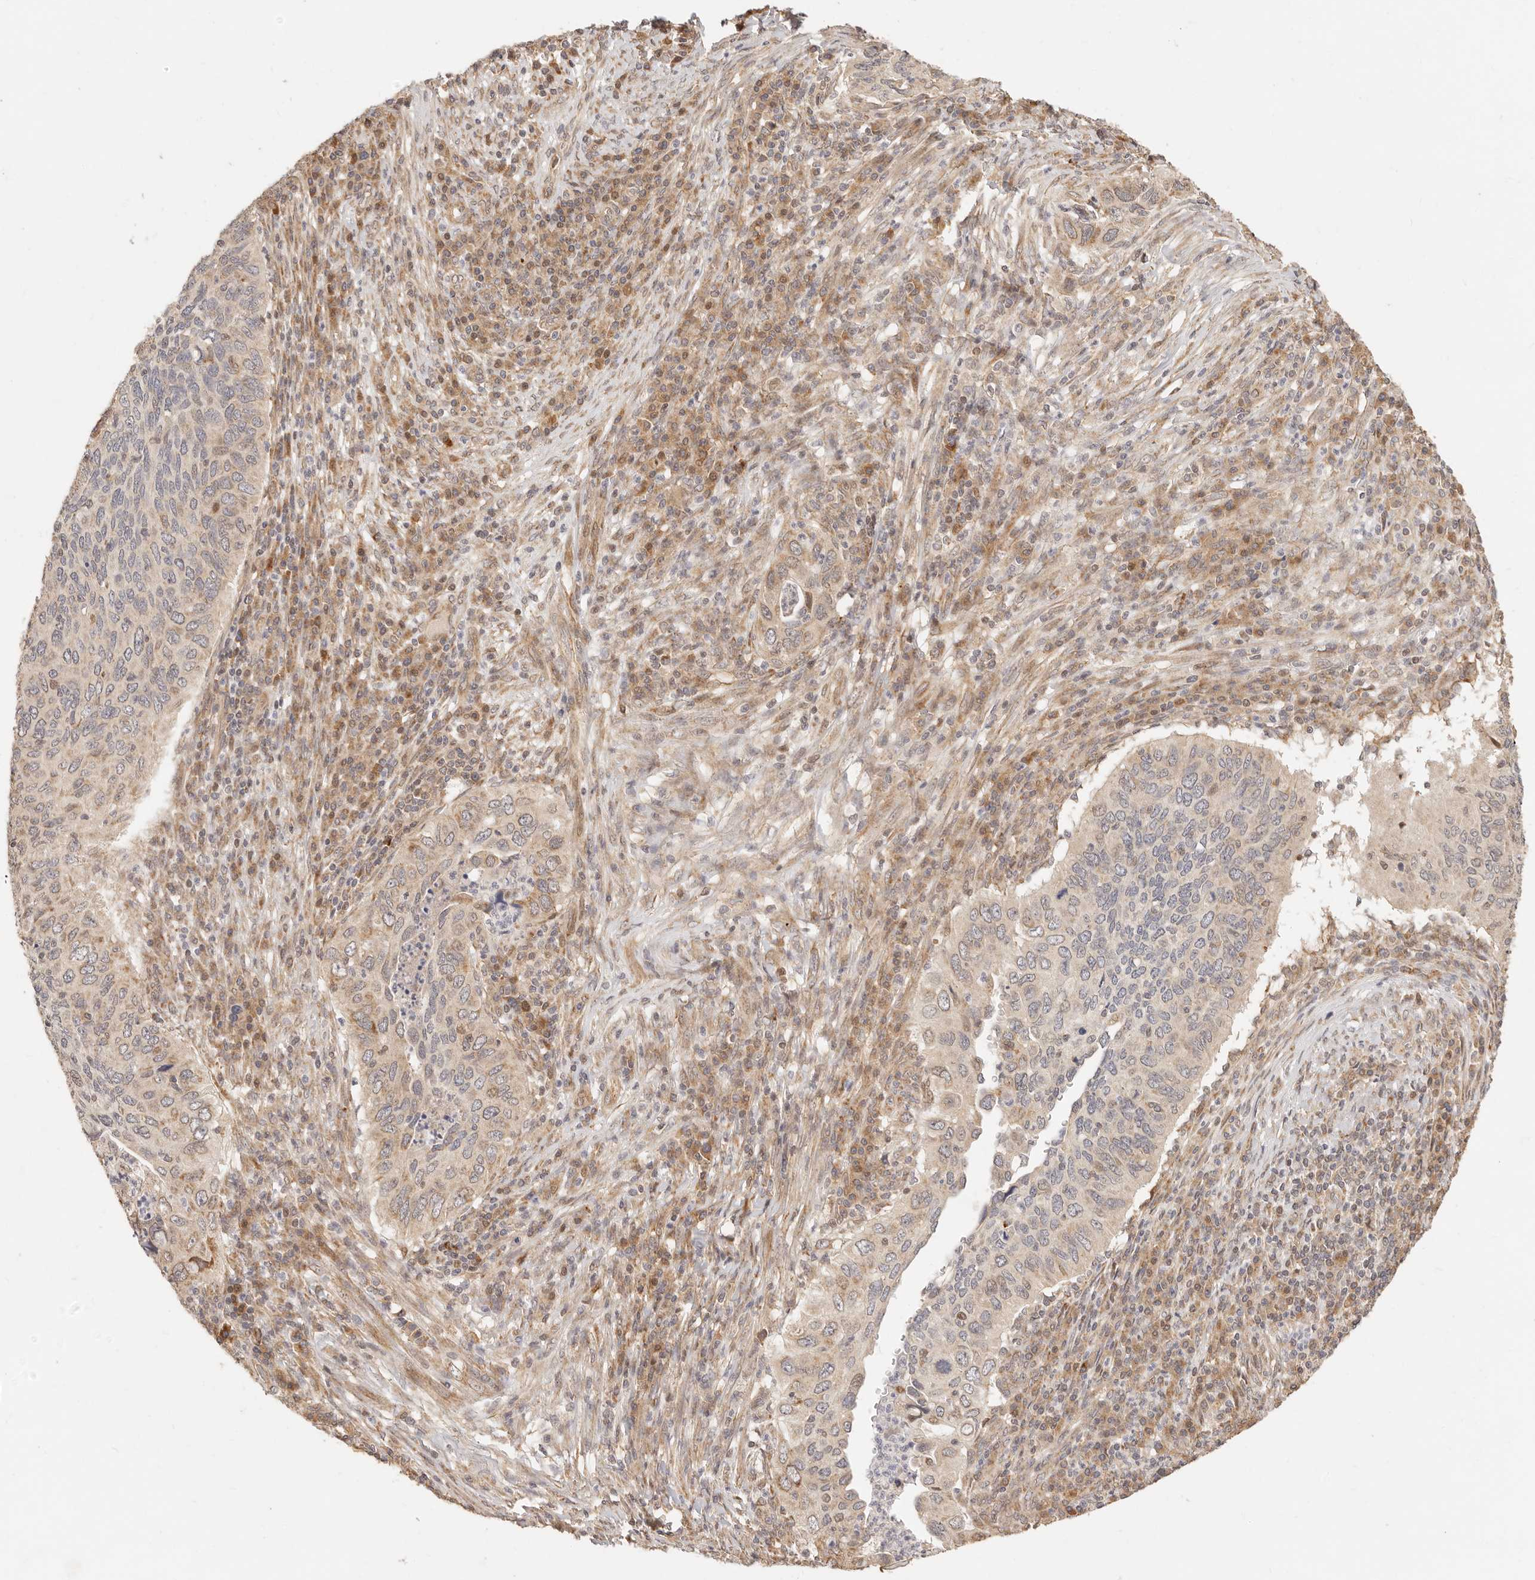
{"staining": {"intensity": "weak", "quantity": ">75%", "location": "cytoplasmic/membranous,nuclear"}, "tissue": "cervical cancer", "cell_type": "Tumor cells", "image_type": "cancer", "snomed": [{"axis": "morphology", "description": "Squamous cell carcinoma, NOS"}, {"axis": "topography", "description": "Cervix"}], "caption": "About >75% of tumor cells in squamous cell carcinoma (cervical) show weak cytoplasmic/membranous and nuclear protein expression as visualized by brown immunohistochemical staining.", "gene": "TIMM17A", "patient": {"sex": "female", "age": 38}}